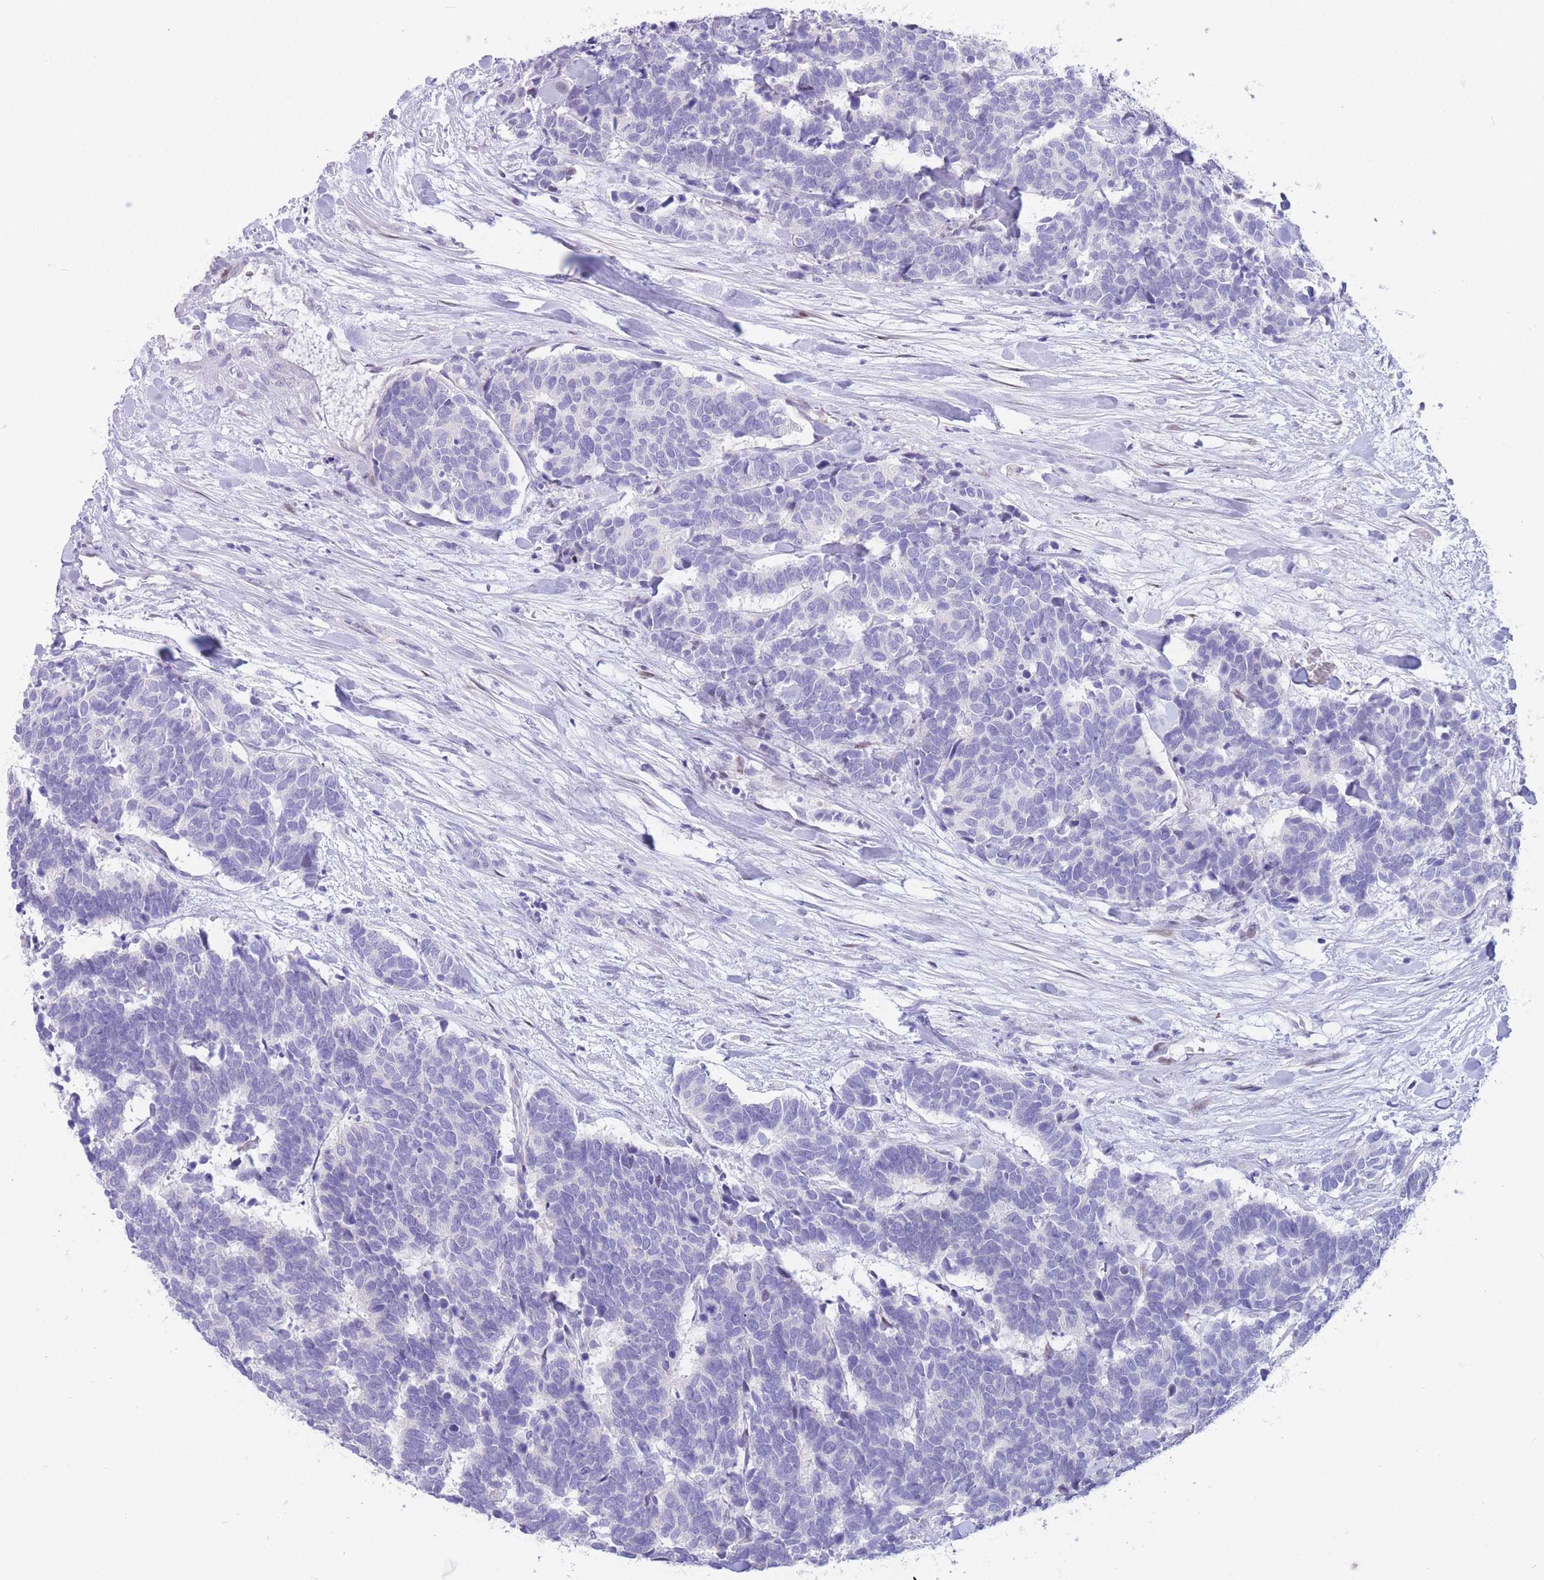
{"staining": {"intensity": "negative", "quantity": "none", "location": "none"}, "tissue": "carcinoid", "cell_type": "Tumor cells", "image_type": "cancer", "snomed": [{"axis": "morphology", "description": "Carcinoma, NOS"}, {"axis": "morphology", "description": "Carcinoid, malignant, NOS"}, {"axis": "topography", "description": "Urinary bladder"}], "caption": "Immunohistochemistry histopathology image of human carcinoma stained for a protein (brown), which displays no staining in tumor cells.", "gene": "SHCBP1", "patient": {"sex": "male", "age": 57}}